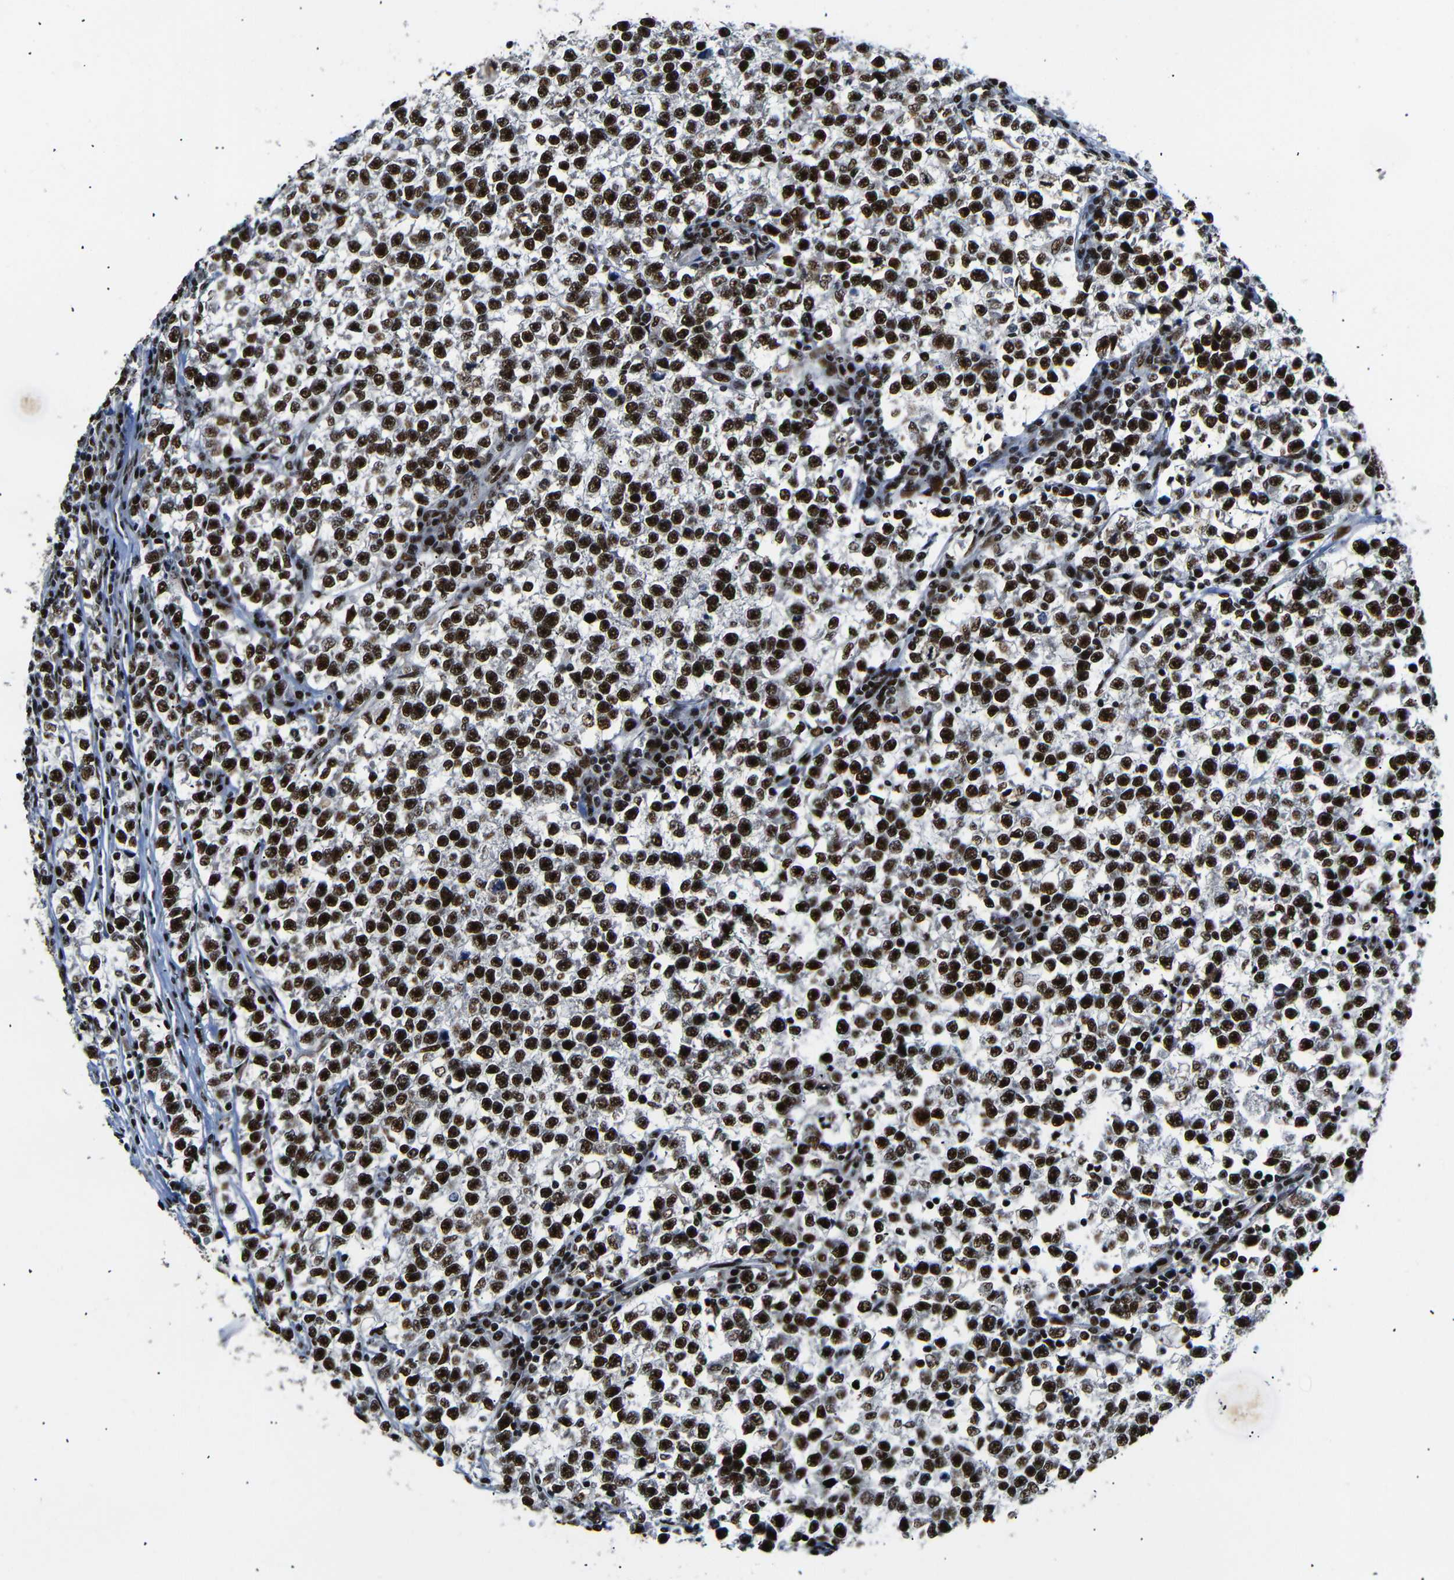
{"staining": {"intensity": "strong", "quantity": ">75%", "location": "nuclear"}, "tissue": "testis cancer", "cell_type": "Tumor cells", "image_type": "cancer", "snomed": [{"axis": "morphology", "description": "Normal tissue, NOS"}, {"axis": "morphology", "description": "Seminoma, NOS"}, {"axis": "topography", "description": "Testis"}], "caption": "This micrograph displays immunohistochemistry staining of human testis seminoma, with high strong nuclear expression in about >75% of tumor cells.", "gene": "SETDB2", "patient": {"sex": "male", "age": 43}}